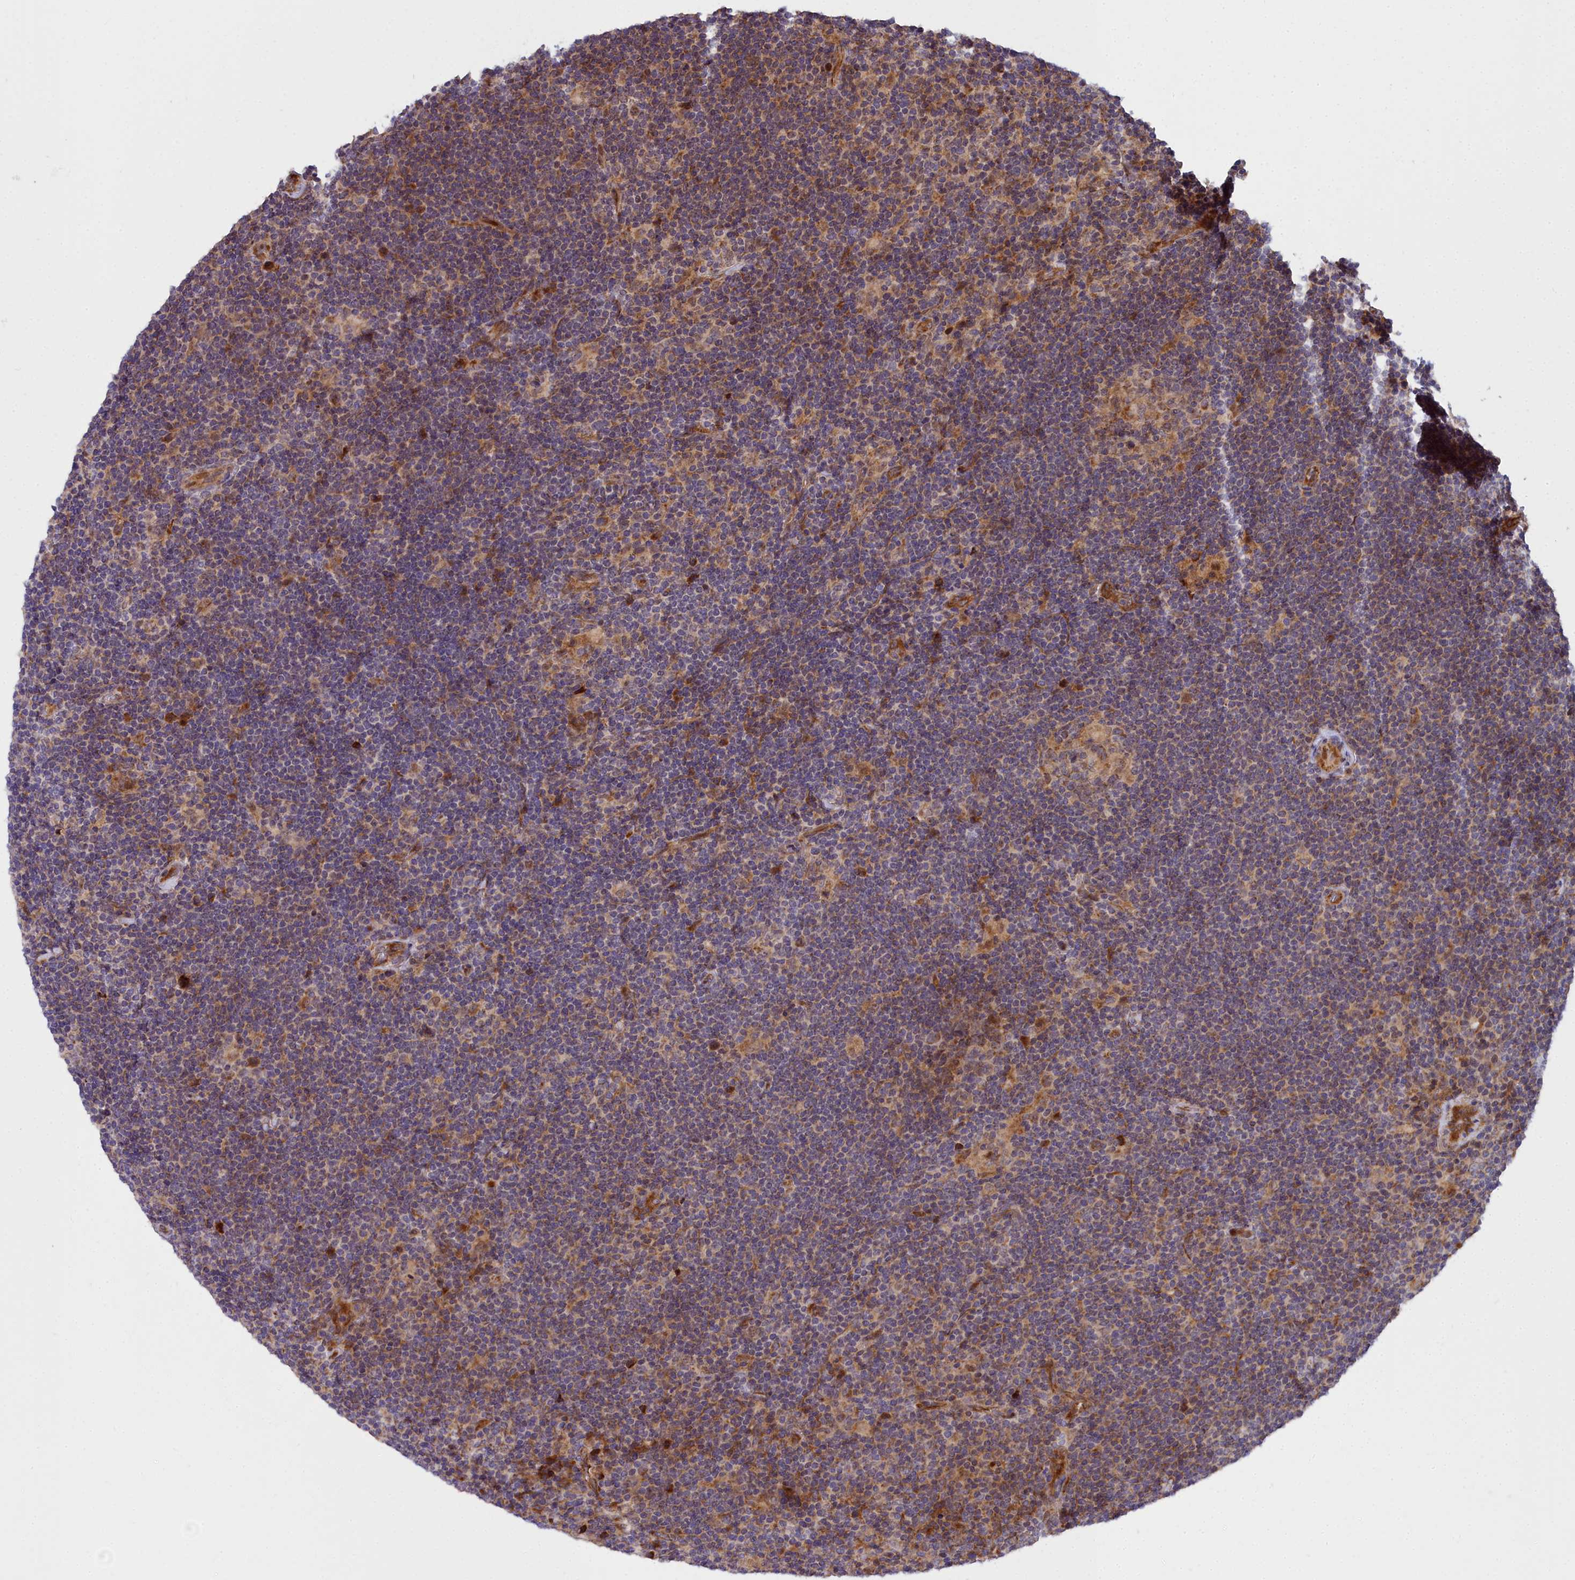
{"staining": {"intensity": "weak", "quantity": "25%-75%", "location": "cytoplasmic/membranous"}, "tissue": "lymphoma", "cell_type": "Tumor cells", "image_type": "cancer", "snomed": [{"axis": "morphology", "description": "Hodgkin's disease, NOS"}, {"axis": "topography", "description": "Lymph node"}], "caption": "The immunohistochemical stain shows weak cytoplasmic/membranous staining in tumor cells of lymphoma tissue.", "gene": "MRPS11", "patient": {"sex": "female", "age": 57}}